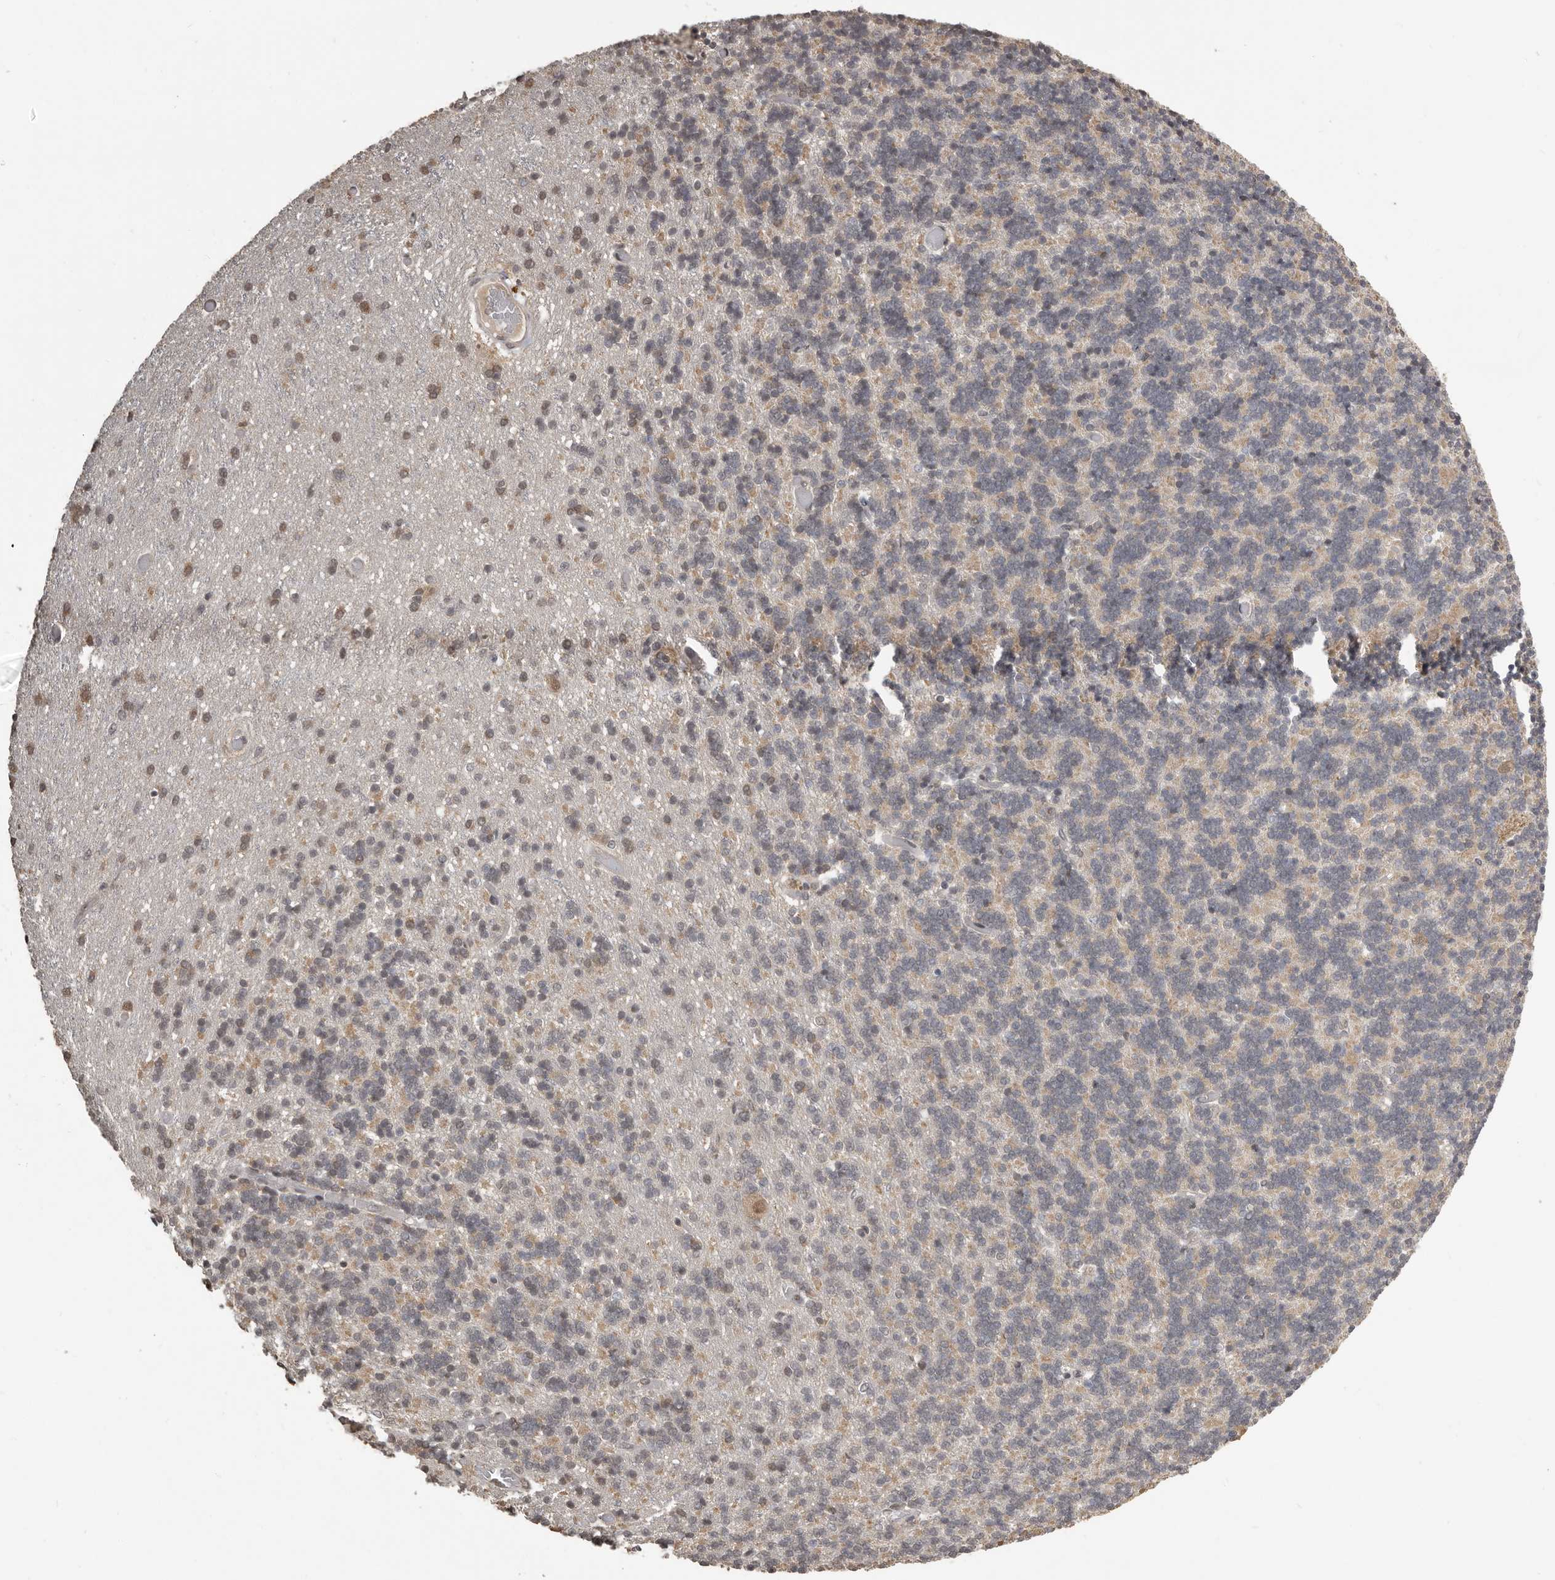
{"staining": {"intensity": "moderate", "quantity": ">75%", "location": "cytoplasmic/membranous"}, "tissue": "cerebellum", "cell_type": "Cells in granular layer", "image_type": "normal", "snomed": [{"axis": "morphology", "description": "Normal tissue, NOS"}, {"axis": "topography", "description": "Cerebellum"}], "caption": "Cells in granular layer demonstrate medium levels of moderate cytoplasmic/membranous expression in approximately >75% of cells in unremarkable cerebellum.", "gene": "ZFP14", "patient": {"sex": "male", "age": 37}}